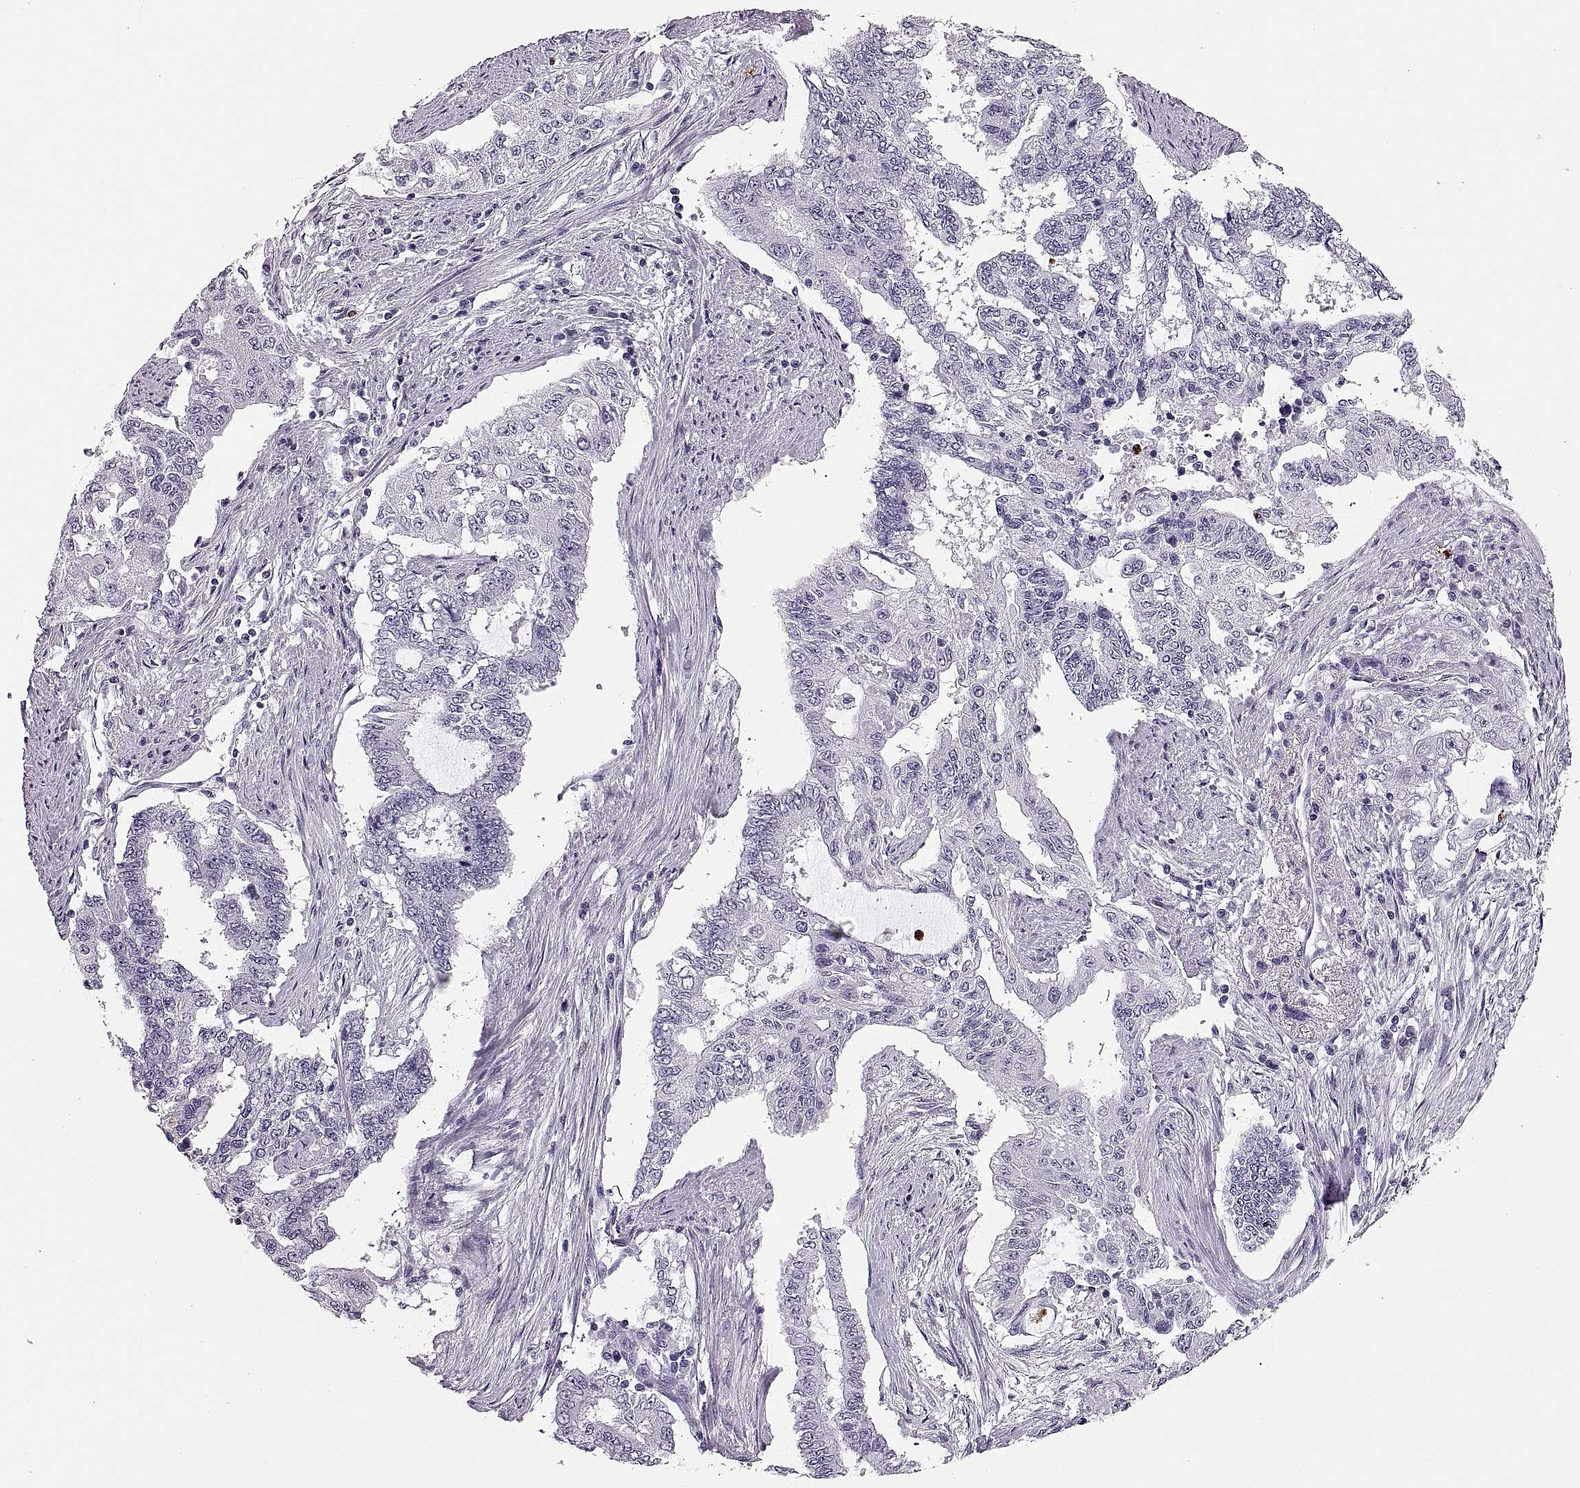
{"staining": {"intensity": "negative", "quantity": "none", "location": "none"}, "tissue": "endometrial cancer", "cell_type": "Tumor cells", "image_type": "cancer", "snomed": [{"axis": "morphology", "description": "Adenocarcinoma, NOS"}, {"axis": "topography", "description": "Uterus"}], "caption": "Tumor cells are negative for brown protein staining in endometrial cancer.", "gene": "MILR1", "patient": {"sex": "female", "age": 59}}